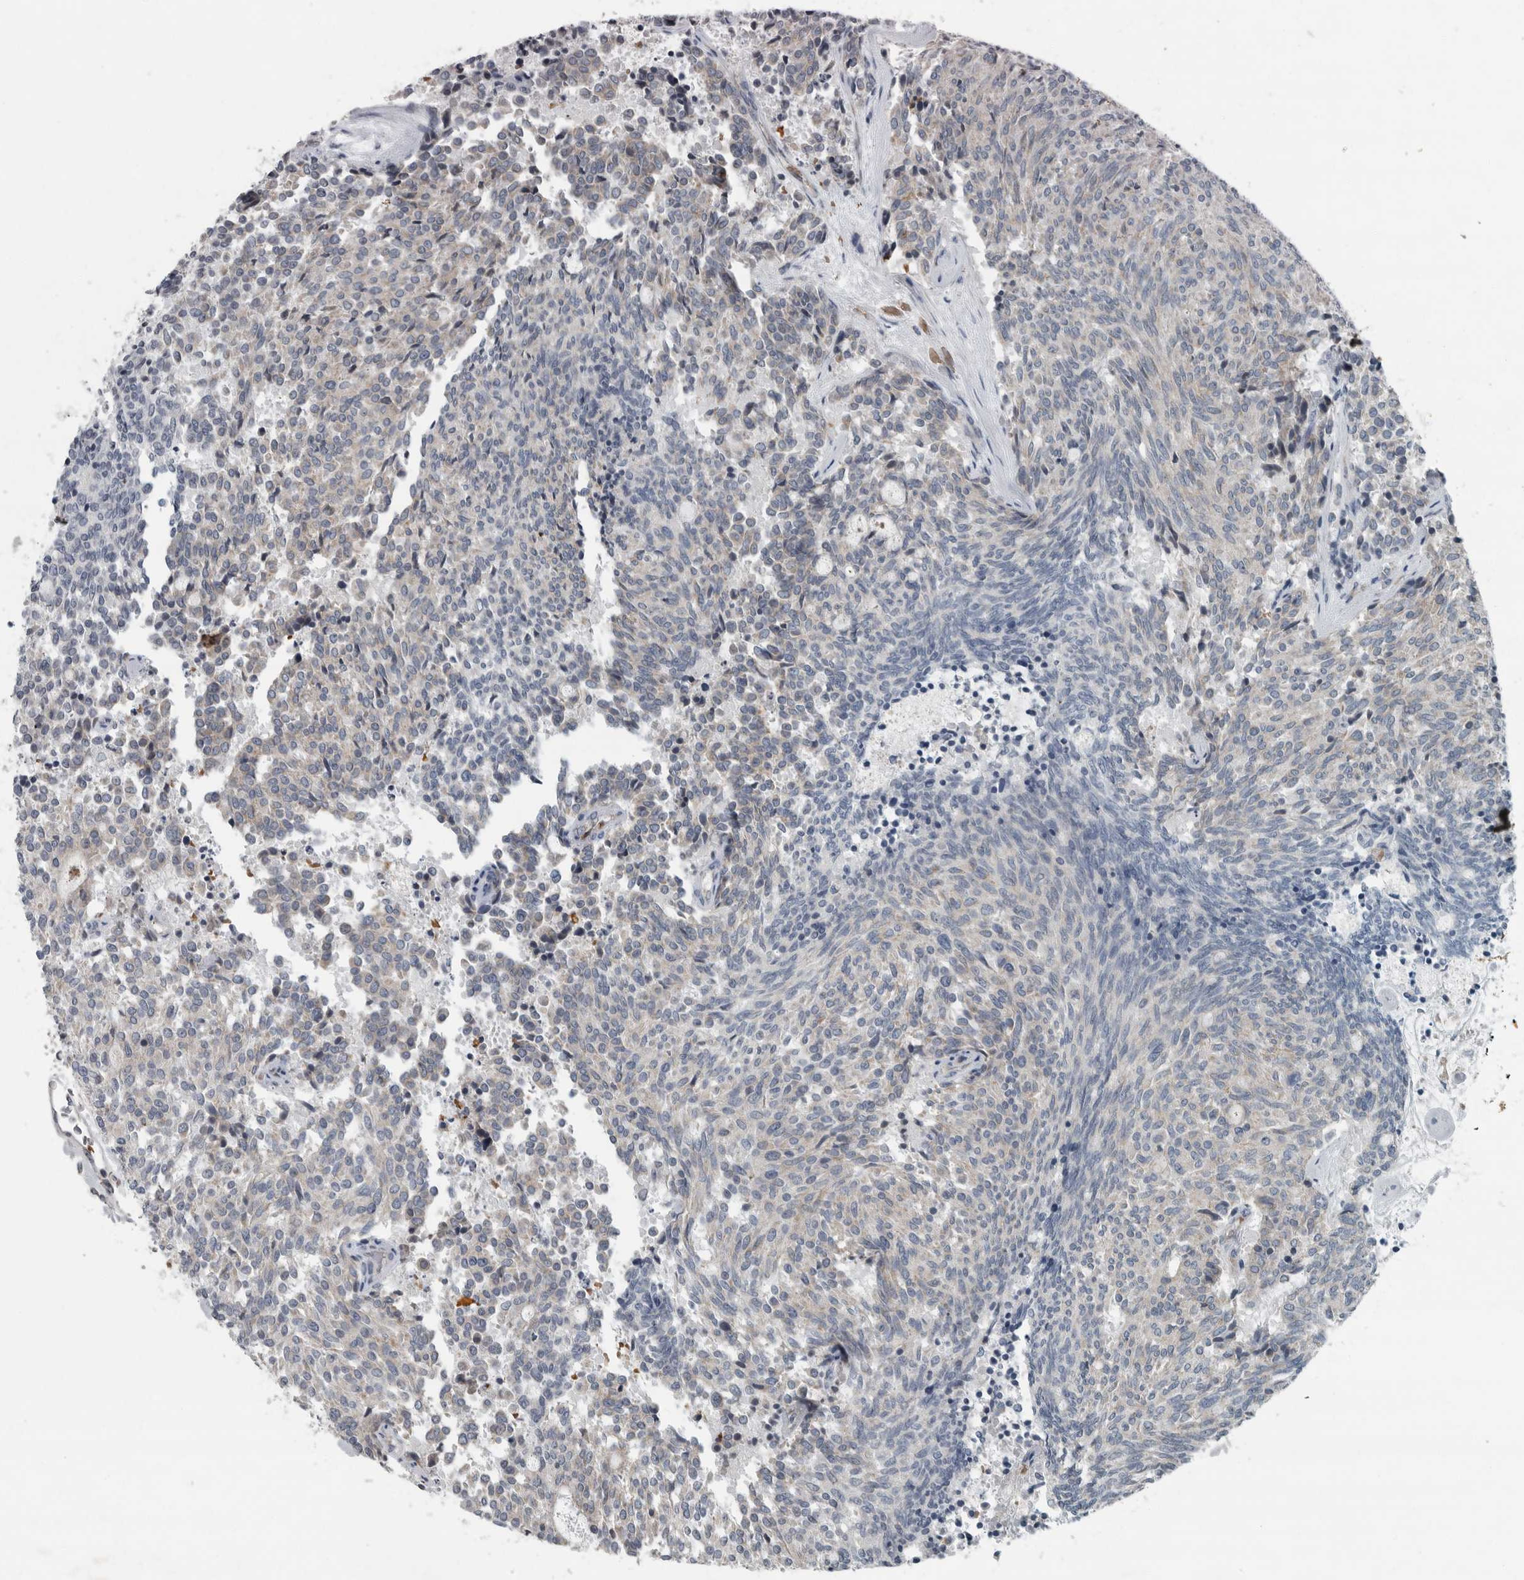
{"staining": {"intensity": "negative", "quantity": "none", "location": "none"}, "tissue": "carcinoid", "cell_type": "Tumor cells", "image_type": "cancer", "snomed": [{"axis": "morphology", "description": "Carcinoid, malignant, NOS"}, {"axis": "topography", "description": "Pancreas"}], "caption": "Human carcinoid stained for a protein using IHC displays no expression in tumor cells.", "gene": "MPP3", "patient": {"sex": "female", "age": 54}}